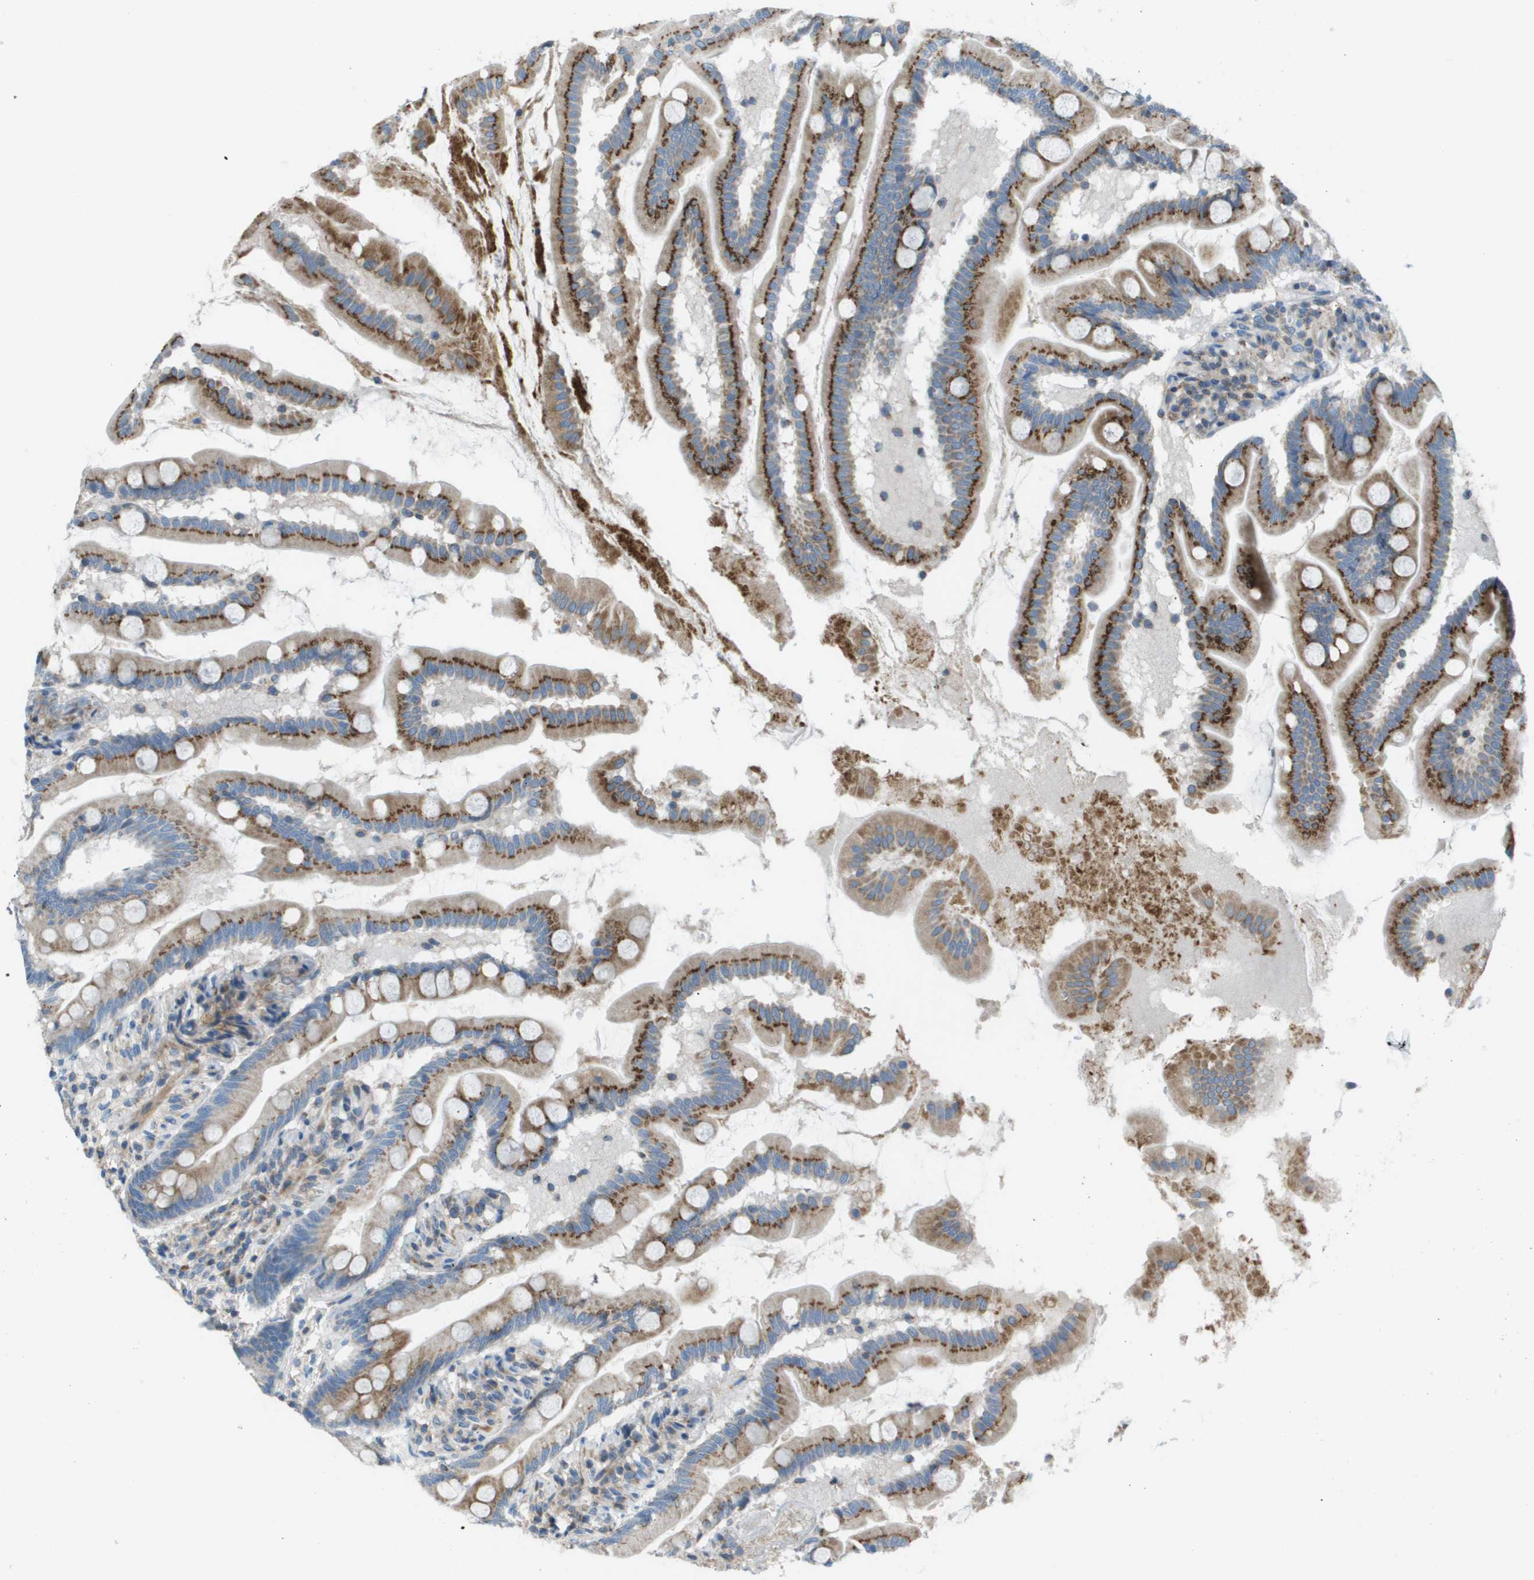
{"staining": {"intensity": "strong", "quantity": ">75%", "location": "cytoplasmic/membranous"}, "tissue": "small intestine", "cell_type": "Glandular cells", "image_type": "normal", "snomed": [{"axis": "morphology", "description": "Normal tissue, NOS"}, {"axis": "topography", "description": "Small intestine"}], "caption": "Immunohistochemistry photomicrograph of unremarkable small intestine: small intestine stained using IHC exhibits high levels of strong protein expression localized specifically in the cytoplasmic/membranous of glandular cells, appearing as a cytoplasmic/membranous brown color.", "gene": "GALNT6", "patient": {"sex": "female", "age": 56}}